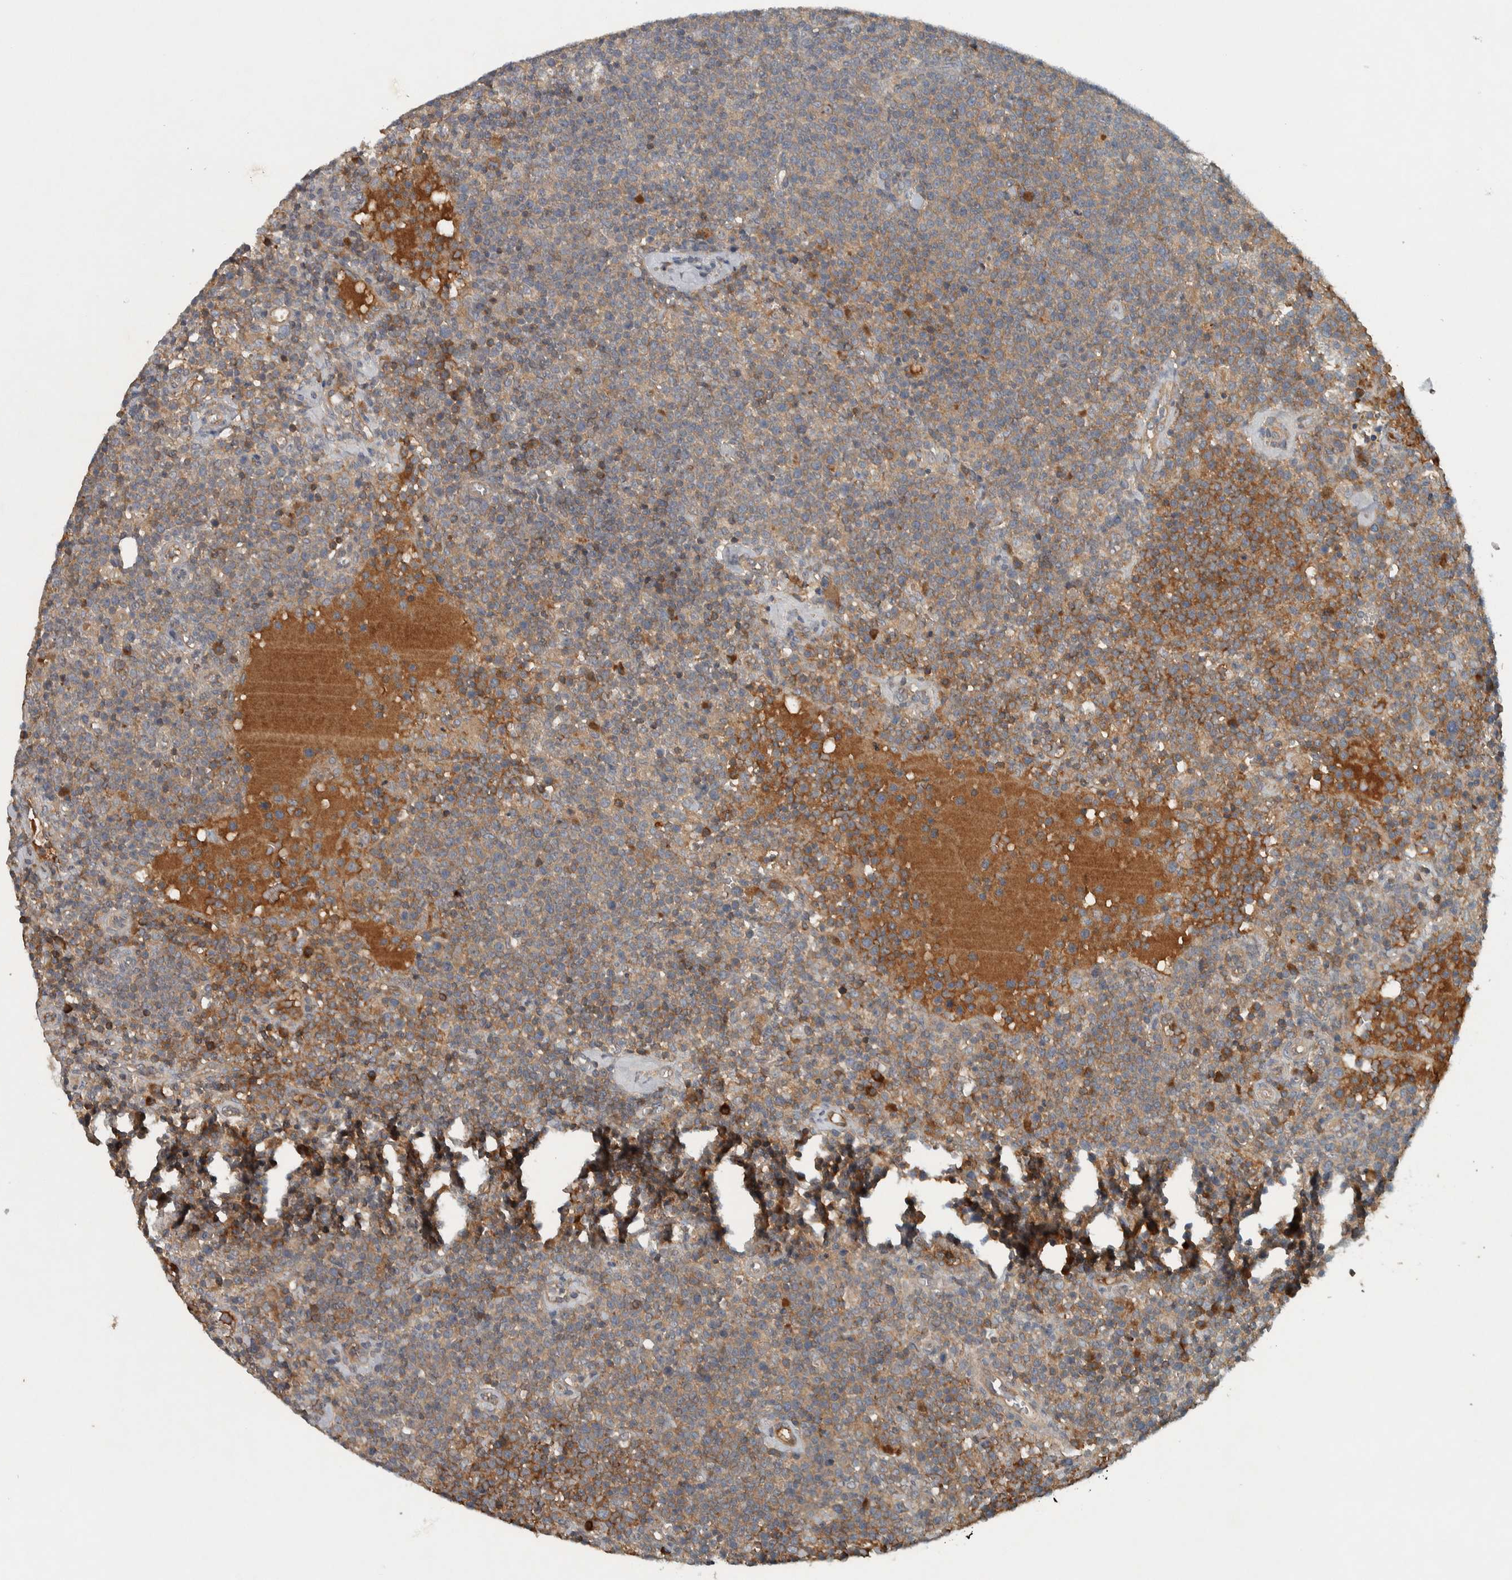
{"staining": {"intensity": "moderate", "quantity": "25%-75%", "location": "cytoplasmic/membranous"}, "tissue": "lymphoma", "cell_type": "Tumor cells", "image_type": "cancer", "snomed": [{"axis": "morphology", "description": "Malignant lymphoma, non-Hodgkin's type, High grade"}, {"axis": "topography", "description": "Lymph node"}], "caption": "A photomicrograph of high-grade malignant lymphoma, non-Hodgkin's type stained for a protein exhibits moderate cytoplasmic/membranous brown staining in tumor cells.", "gene": "CLCN2", "patient": {"sex": "male", "age": 61}}